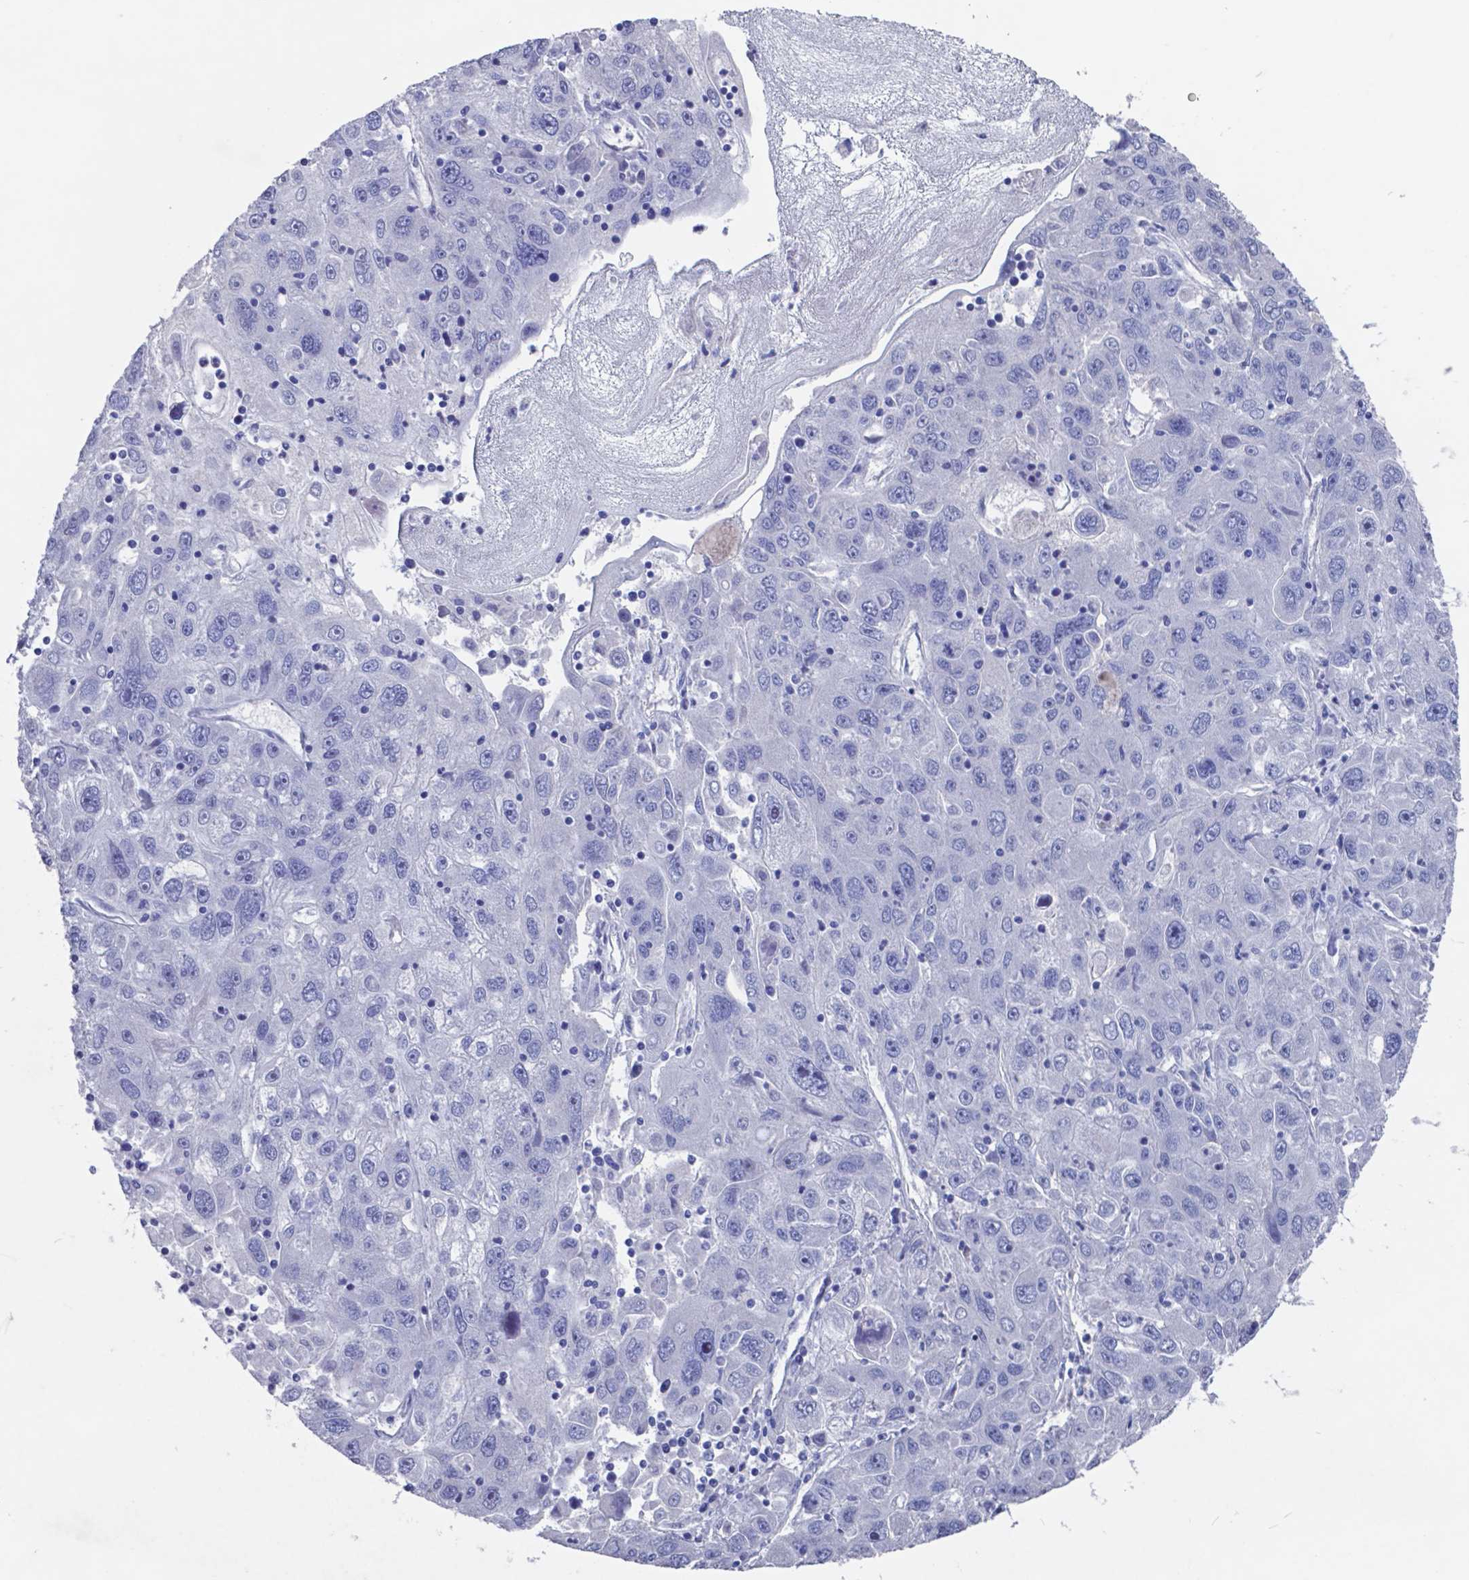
{"staining": {"intensity": "negative", "quantity": "none", "location": "none"}, "tissue": "stomach cancer", "cell_type": "Tumor cells", "image_type": "cancer", "snomed": [{"axis": "morphology", "description": "Adenocarcinoma, NOS"}, {"axis": "topography", "description": "Stomach"}], "caption": "A micrograph of human stomach cancer (adenocarcinoma) is negative for staining in tumor cells.", "gene": "TTR", "patient": {"sex": "male", "age": 56}}